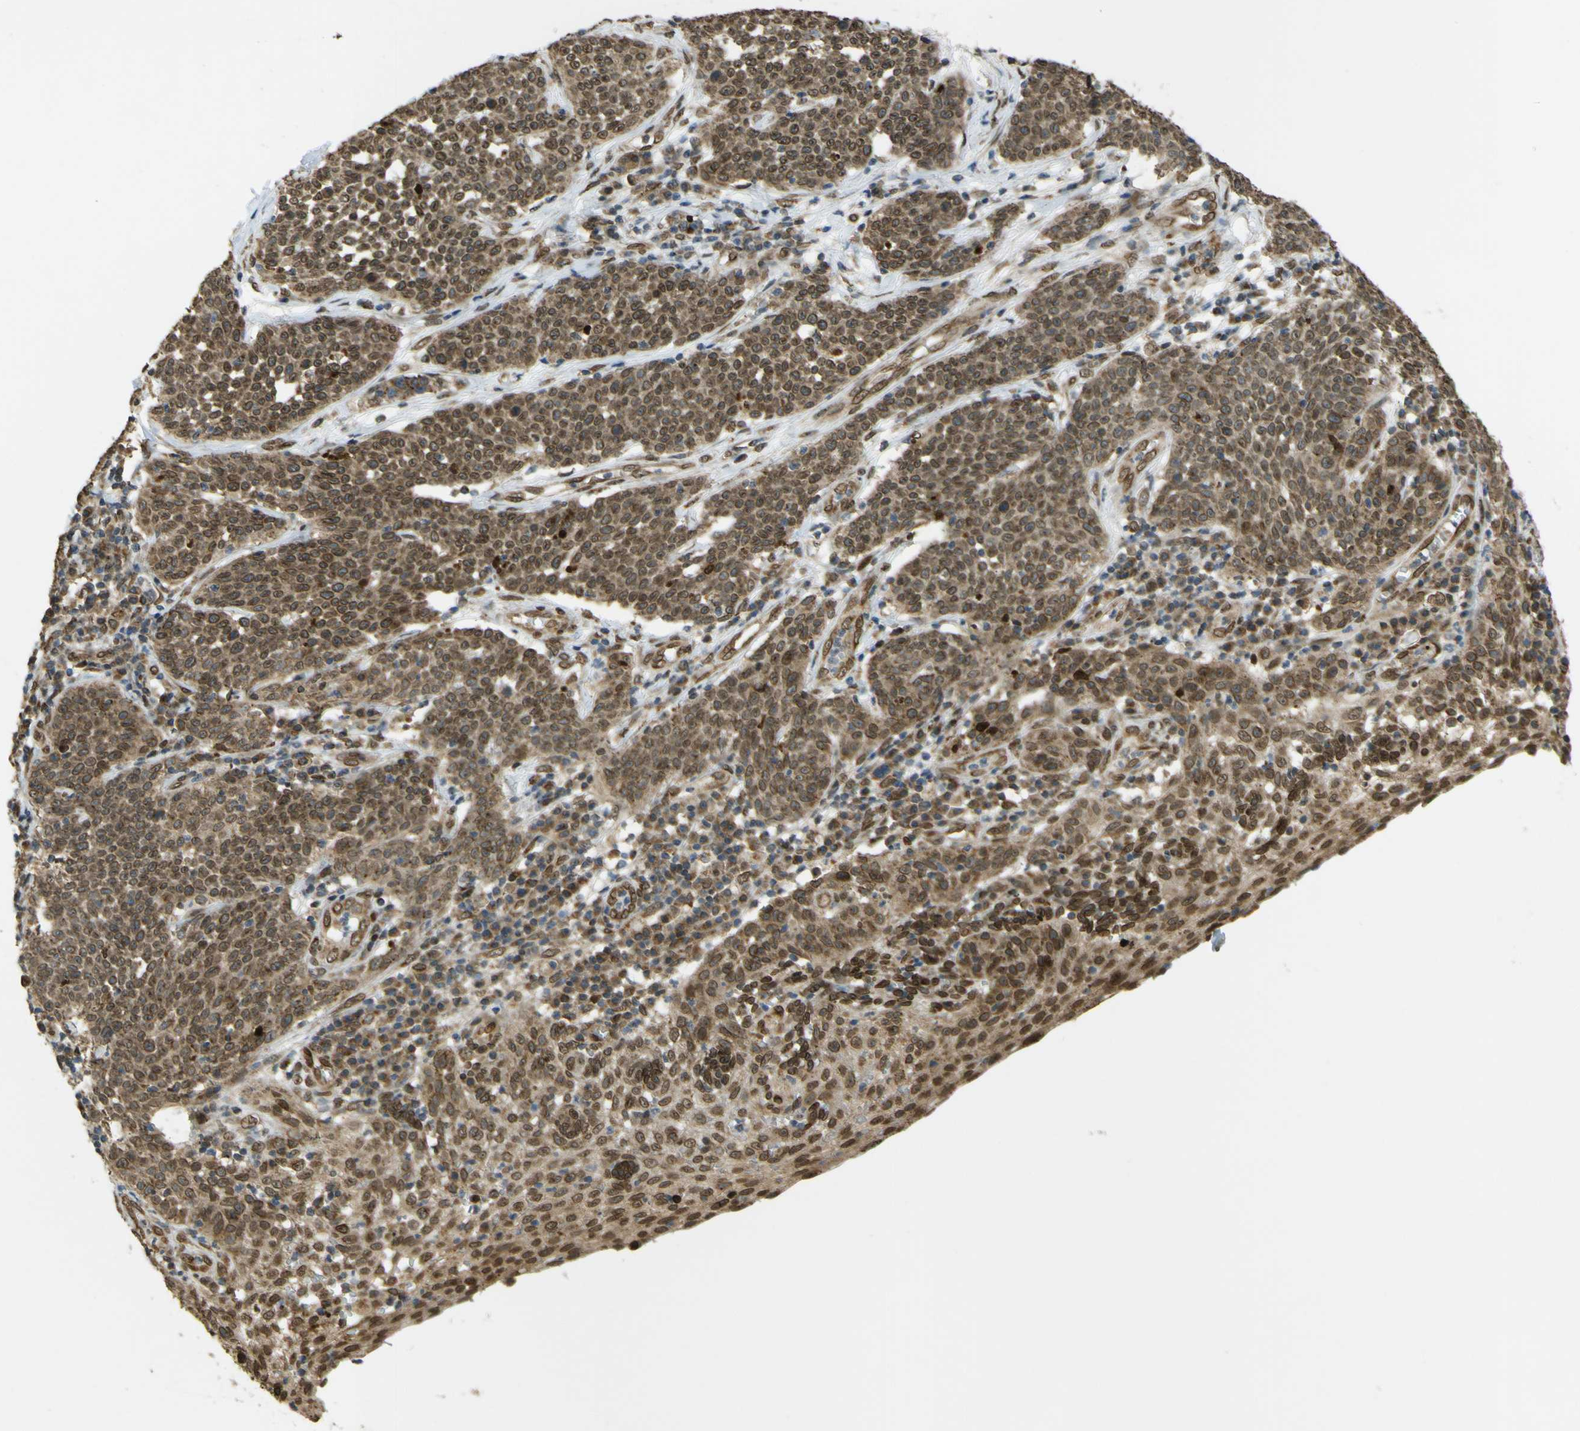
{"staining": {"intensity": "moderate", "quantity": ">75%", "location": "cytoplasmic/membranous,nuclear"}, "tissue": "cervical cancer", "cell_type": "Tumor cells", "image_type": "cancer", "snomed": [{"axis": "morphology", "description": "Squamous cell carcinoma, NOS"}, {"axis": "topography", "description": "Cervix"}], "caption": "Immunohistochemical staining of cervical cancer exhibits medium levels of moderate cytoplasmic/membranous and nuclear expression in approximately >75% of tumor cells. The protein of interest is shown in brown color, while the nuclei are stained blue.", "gene": "GALNT1", "patient": {"sex": "female", "age": 34}}